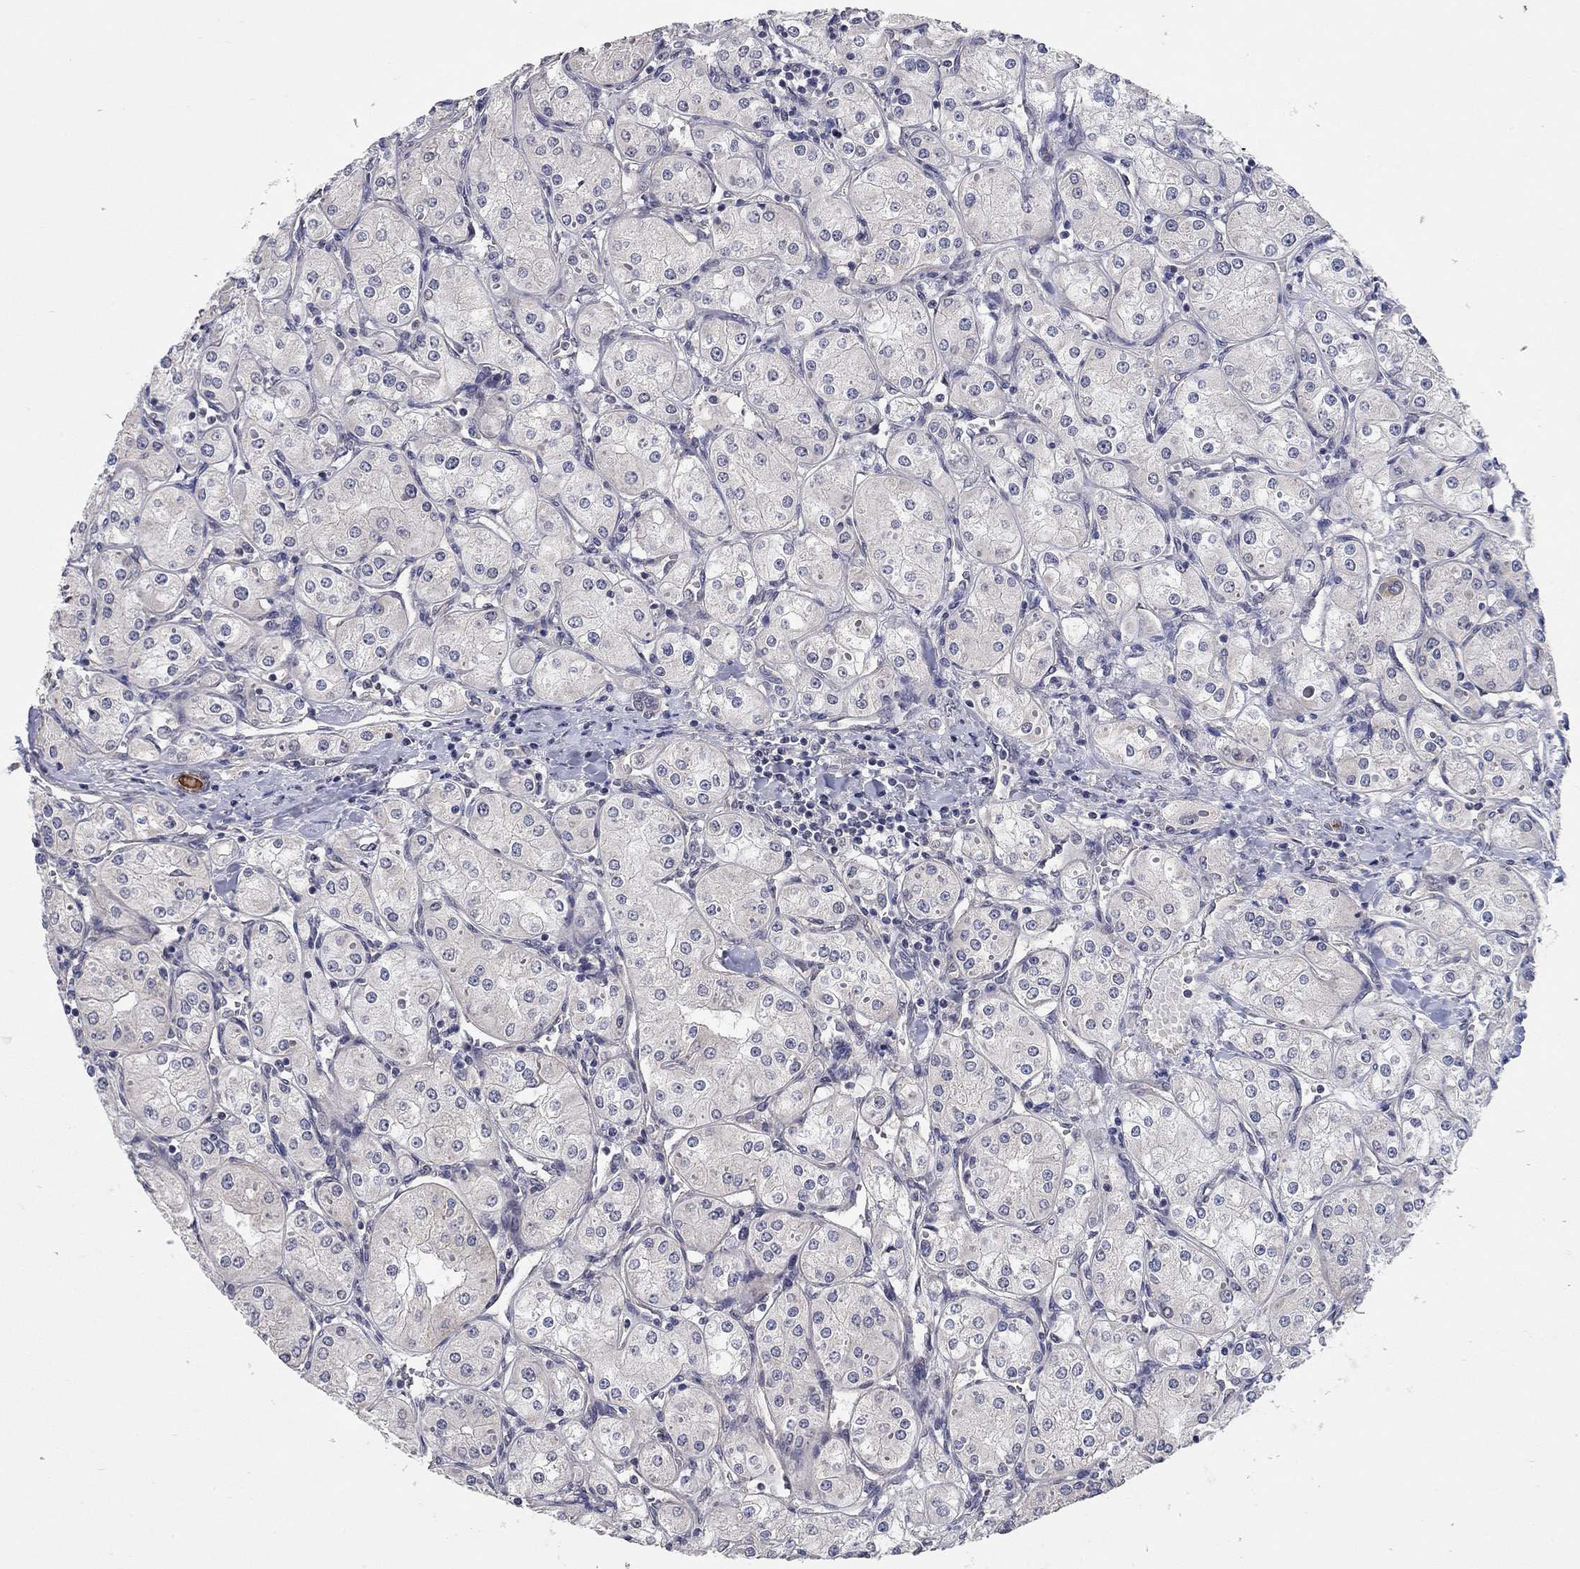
{"staining": {"intensity": "negative", "quantity": "none", "location": "none"}, "tissue": "renal cancer", "cell_type": "Tumor cells", "image_type": "cancer", "snomed": [{"axis": "morphology", "description": "Adenocarcinoma, NOS"}, {"axis": "topography", "description": "Kidney"}], "caption": "Immunohistochemical staining of human adenocarcinoma (renal) exhibits no significant staining in tumor cells.", "gene": "WASF3", "patient": {"sex": "male", "age": 77}}